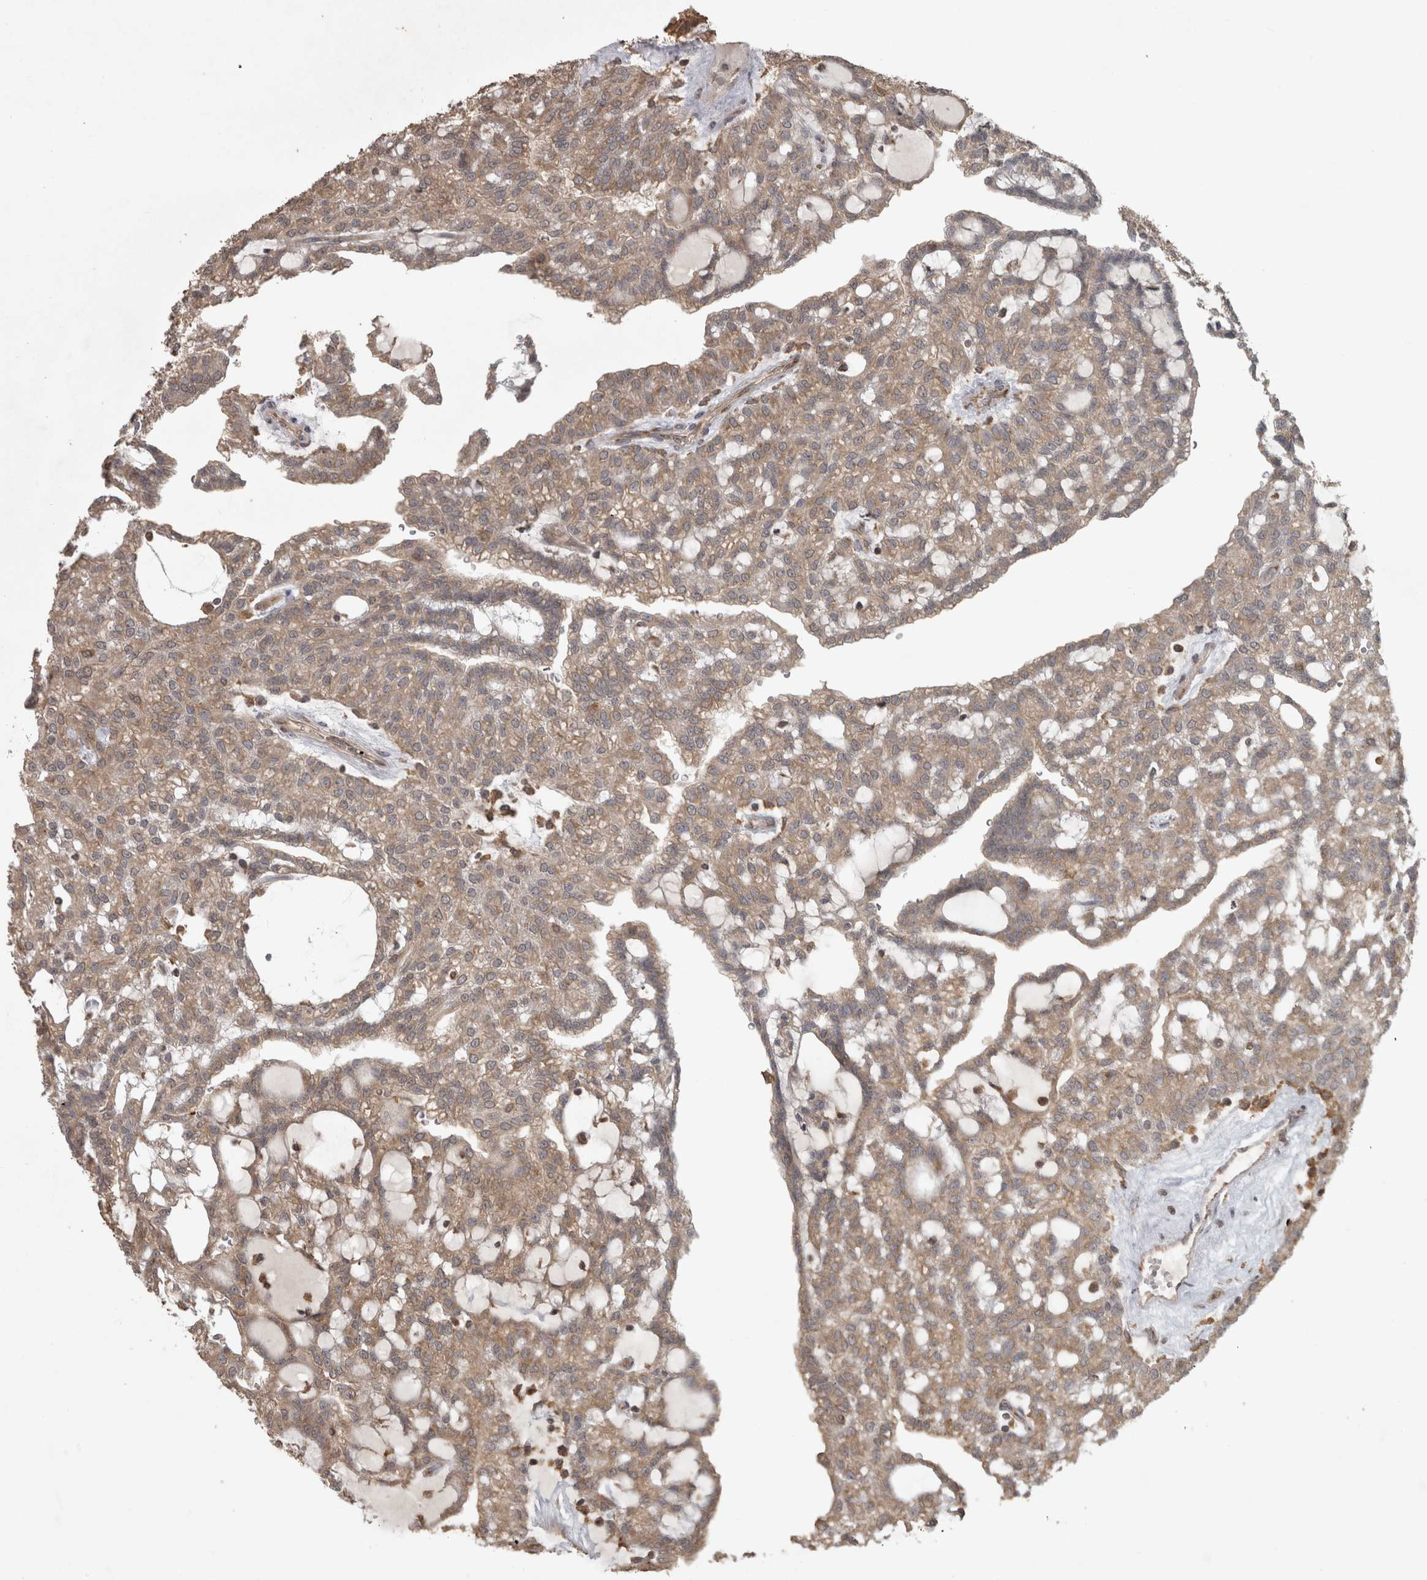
{"staining": {"intensity": "moderate", "quantity": ">75%", "location": "cytoplasmic/membranous"}, "tissue": "renal cancer", "cell_type": "Tumor cells", "image_type": "cancer", "snomed": [{"axis": "morphology", "description": "Adenocarcinoma, NOS"}, {"axis": "topography", "description": "Kidney"}], "caption": "Protein staining shows moderate cytoplasmic/membranous expression in approximately >75% of tumor cells in adenocarcinoma (renal). The staining was performed using DAB (3,3'-diaminobenzidine), with brown indicating positive protein expression. Nuclei are stained blue with hematoxylin.", "gene": "MICU3", "patient": {"sex": "male", "age": 63}}